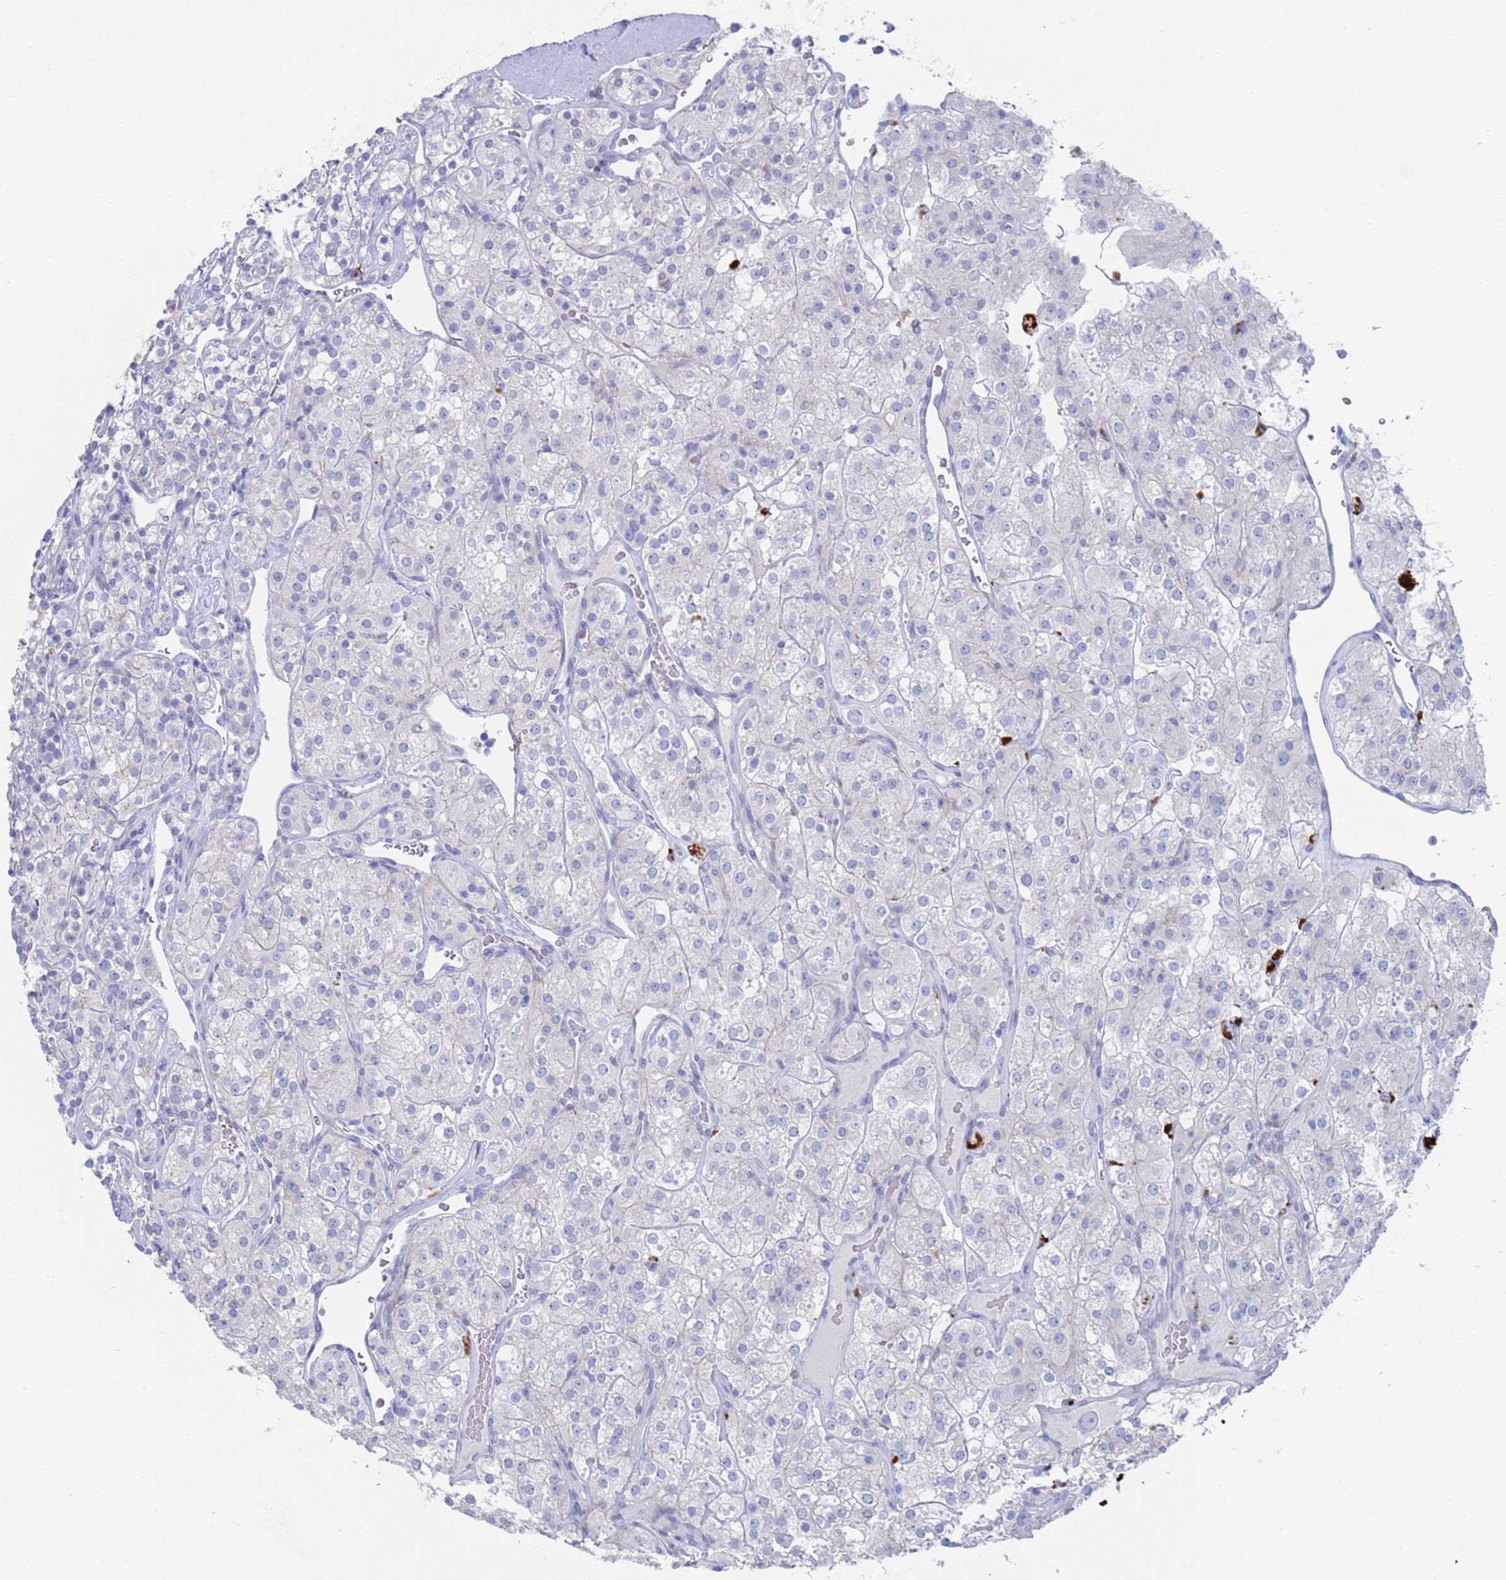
{"staining": {"intensity": "negative", "quantity": "none", "location": "none"}, "tissue": "renal cancer", "cell_type": "Tumor cells", "image_type": "cancer", "snomed": [{"axis": "morphology", "description": "Adenocarcinoma, NOS"}, {"axis": "topography", "description": "Kidney"}], "caption": "This is an immunohistochemistry (IHC) photomicrograph of human adenocarcinoma (renal). There is no staining in tumor cells.", "gene": "FUCA1", "patient": {"sex": "male", "age": 77}}